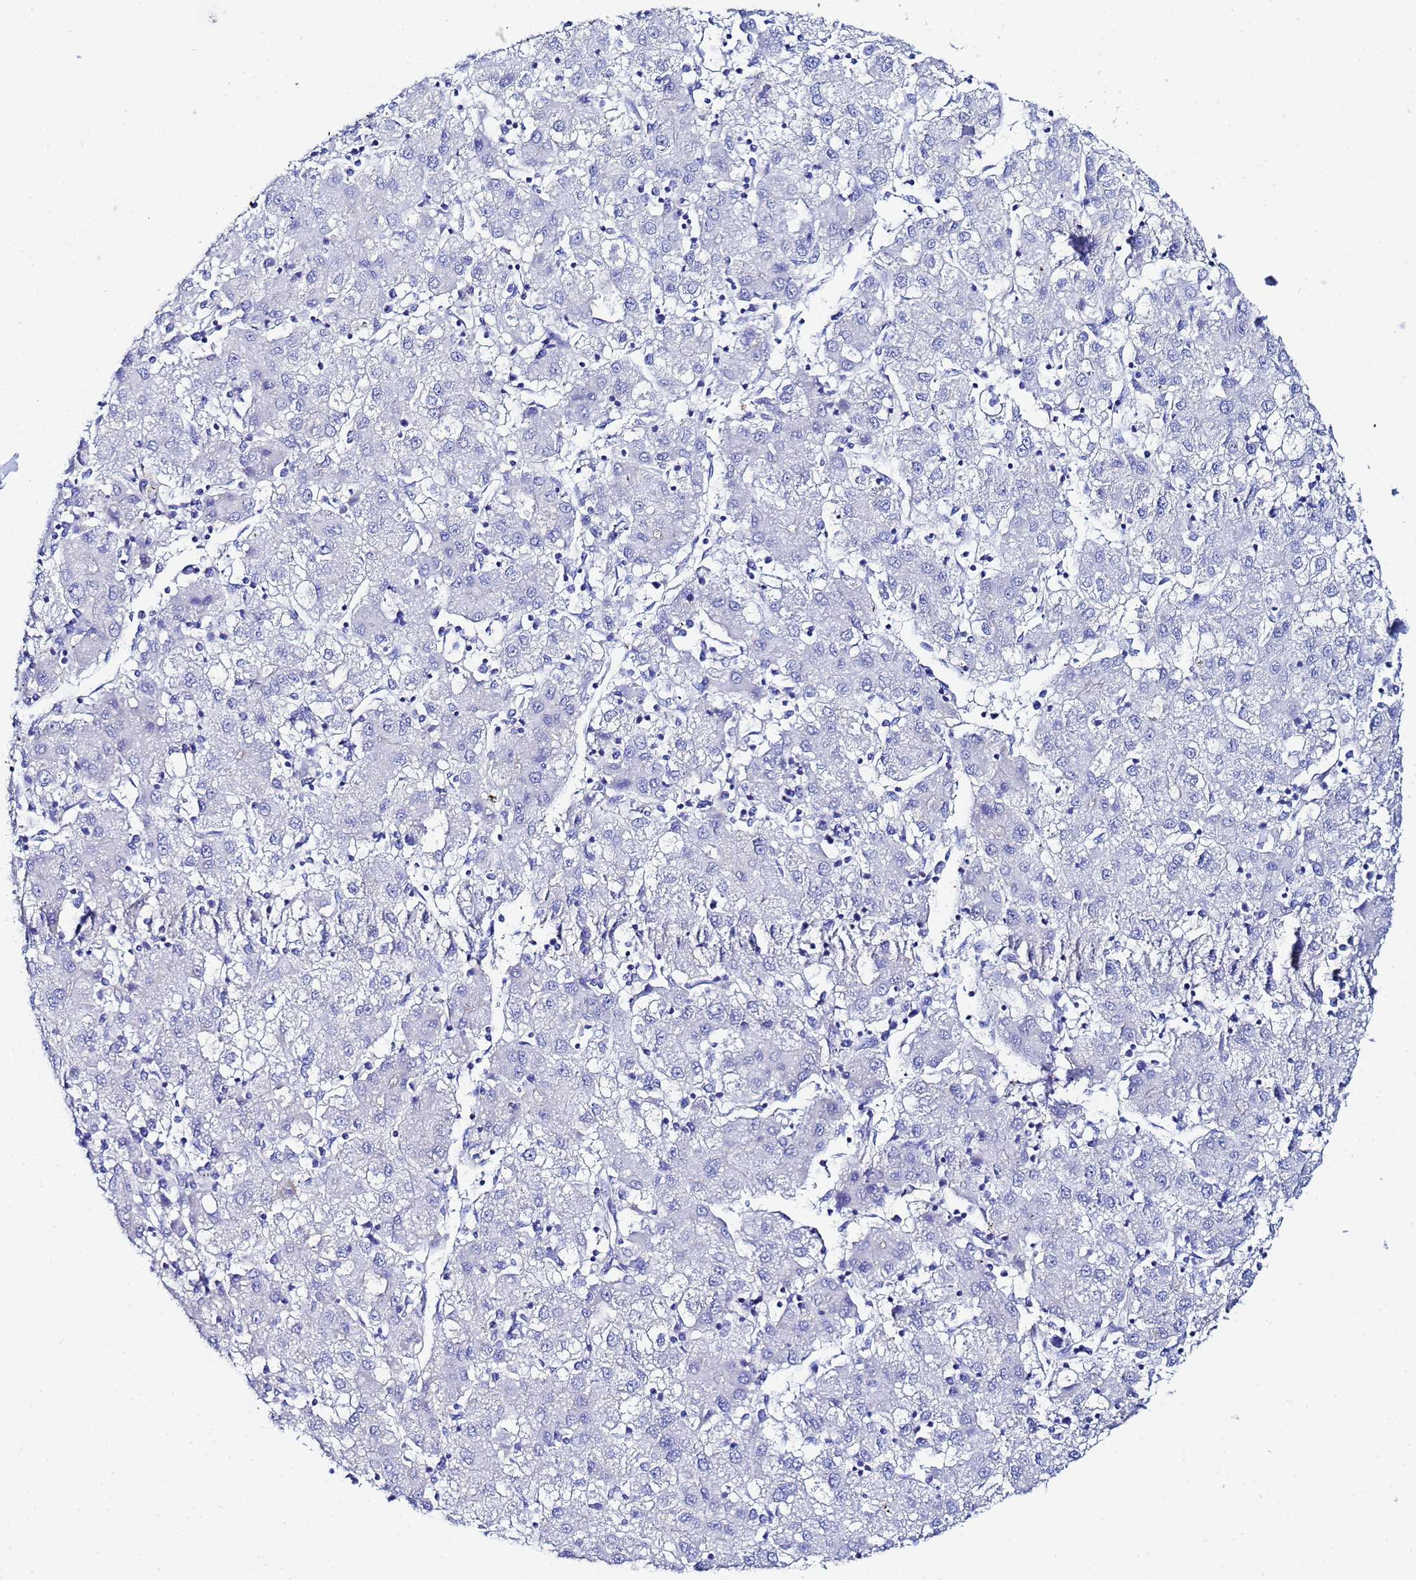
{"staining": {"intensity": "negative", "quantity": "none", "location": "none"}, "tissue": "liver cancer", "cell_type": "Tumor cells", "image_type": "cancer", "snomed": [{"axis": "morphology", "description": "Carcinoma, Hepatocellular, NOS"}, {"axis": "topography", "description": "Liver"}], "caption": "There is no significant staining in tumor cells of liver cancer.", "gene": "RAB39B", "patient": {"sex": "male", "age": 72}}